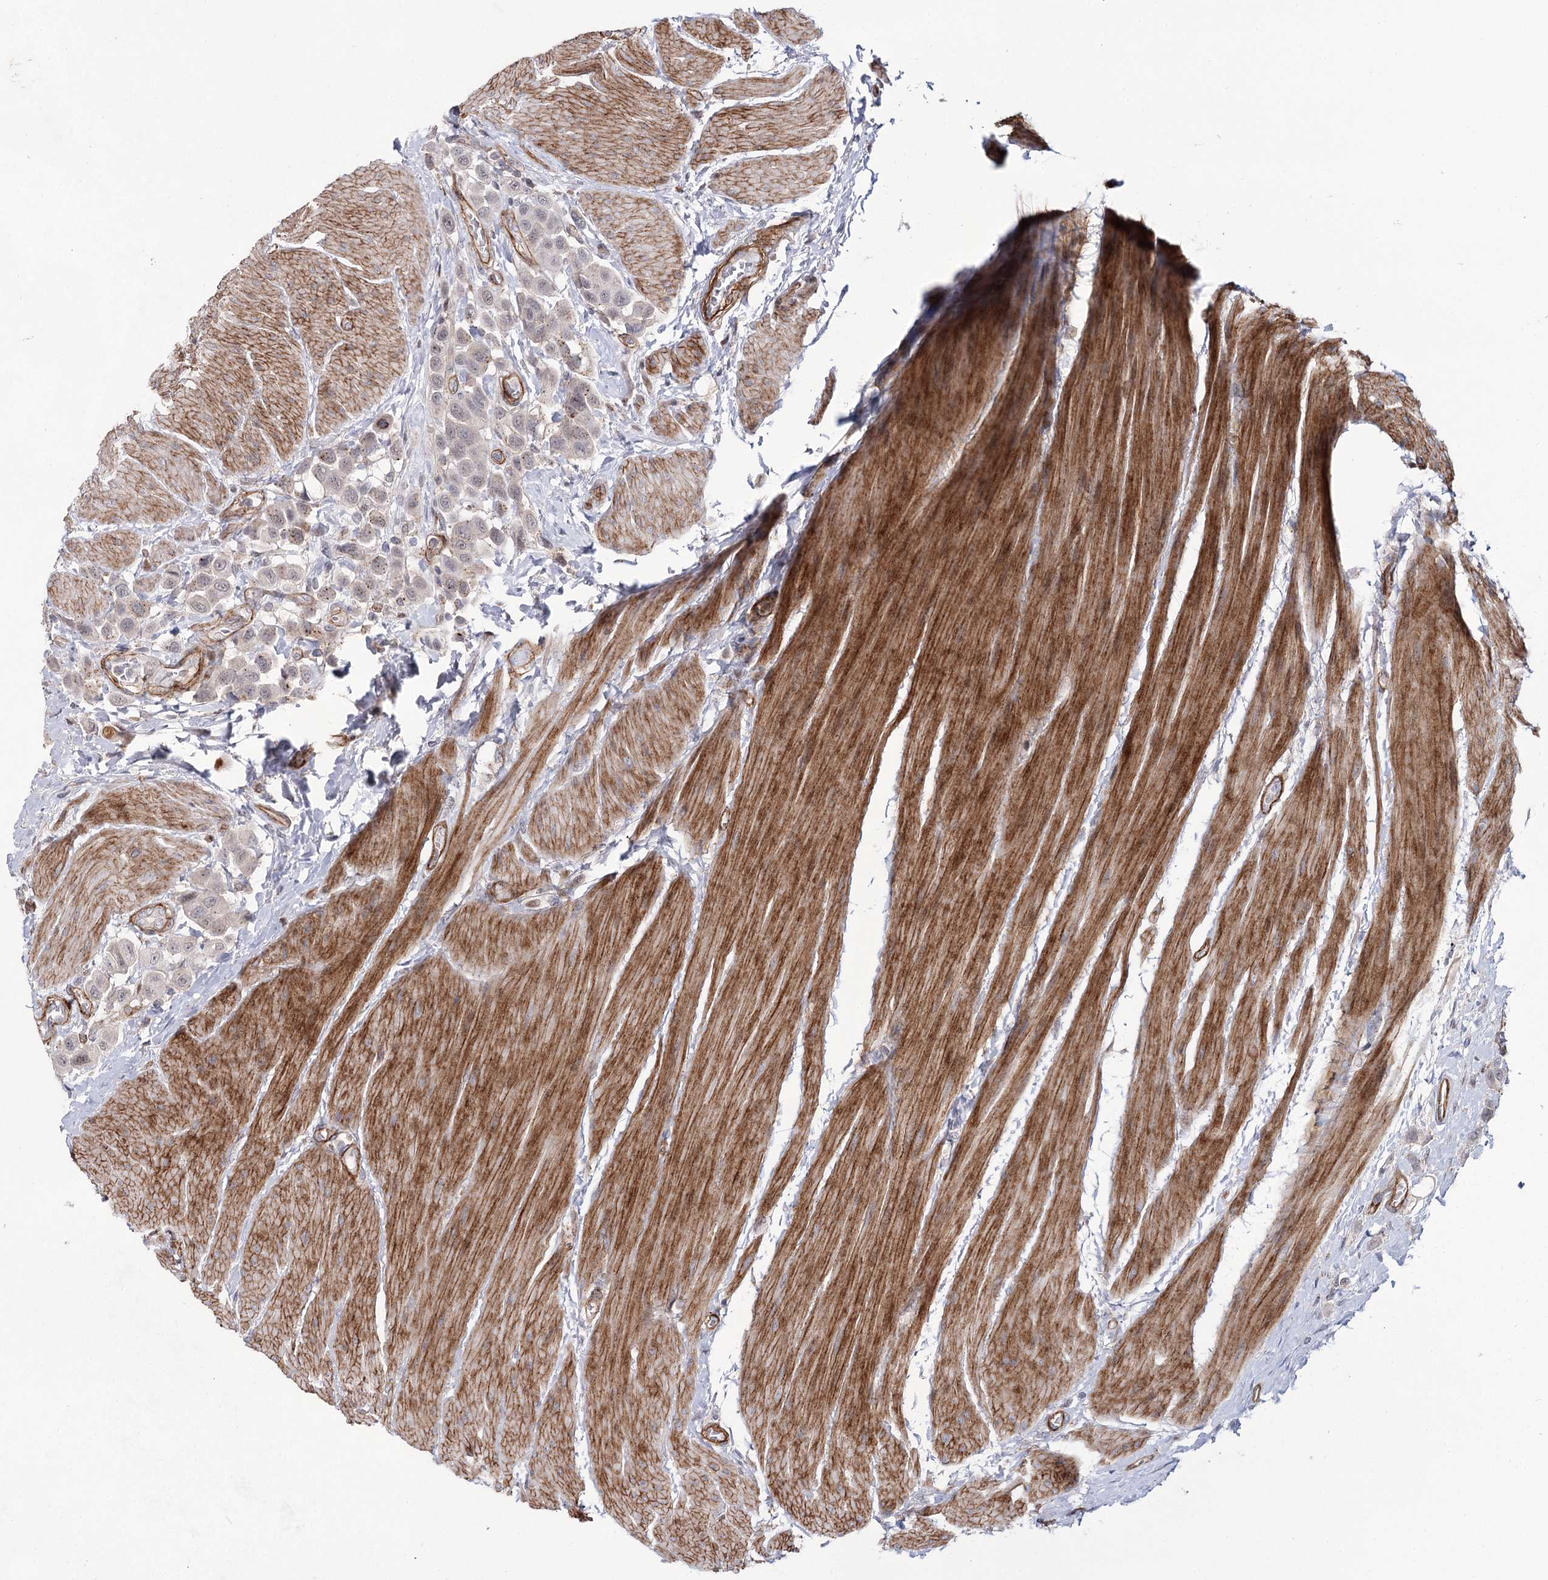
{"staining": {"intensity": "weak", "quantity": "<25%", "location": "cytoplasmic/membranous"}, "tissue": "urothelial cancer", "cell_type": "Tumor cells", "image_type": "cancer", "snomed": [{"axis": "morphology", "description": "Urothelial carcinoma, High grade"}, {"axis": "topography", "description": "Urinary bladder"}], "caption": "The histopathology image shows no significant staining in tumor cells of high-grade urothelial carcinoma.", "gene": "ATL2", "patient": {"sex": "male", "age": 50}}